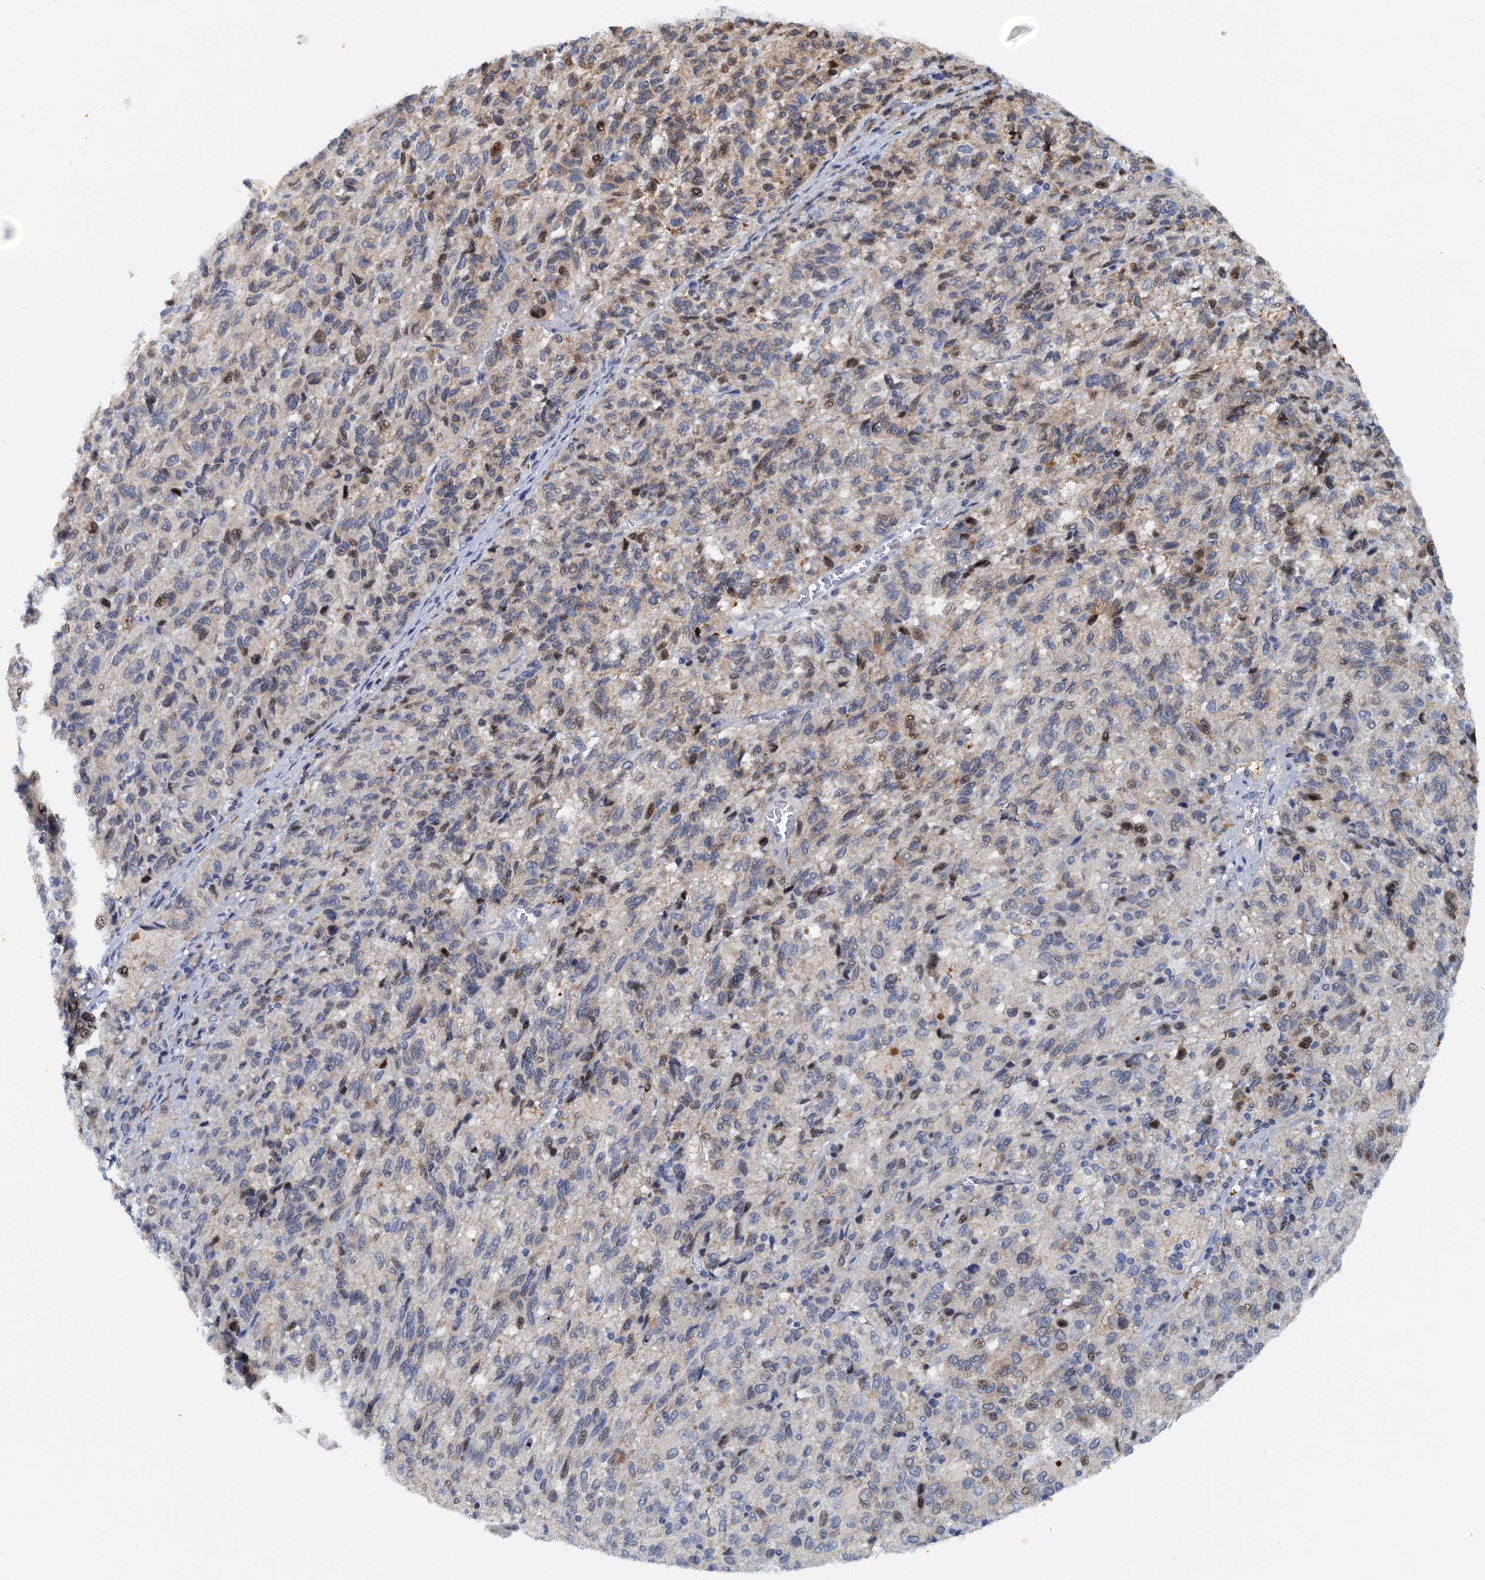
{"staining": {"intensity": "moderate", "quantity": "<25%", "location": "cytoplasmic/membranous,nuclear"}, "tissue": "melanoma", "cell_type": "Tumor cells", "image_type": "cancer", "snomed": [{"axis": "morphology", "description": "Malignant melanoma, Metastatic site"}, {"axis": "topography", "description": "Lung"}], "caption": "Melanoma stained for a protein demonstrates moderate cytoplasmic/membranous and nuclear positivity in tumor cells. Nuclei are stained in blue.", "gene": "PTGES3", "patient": {"sex": "male", "age": 64}}